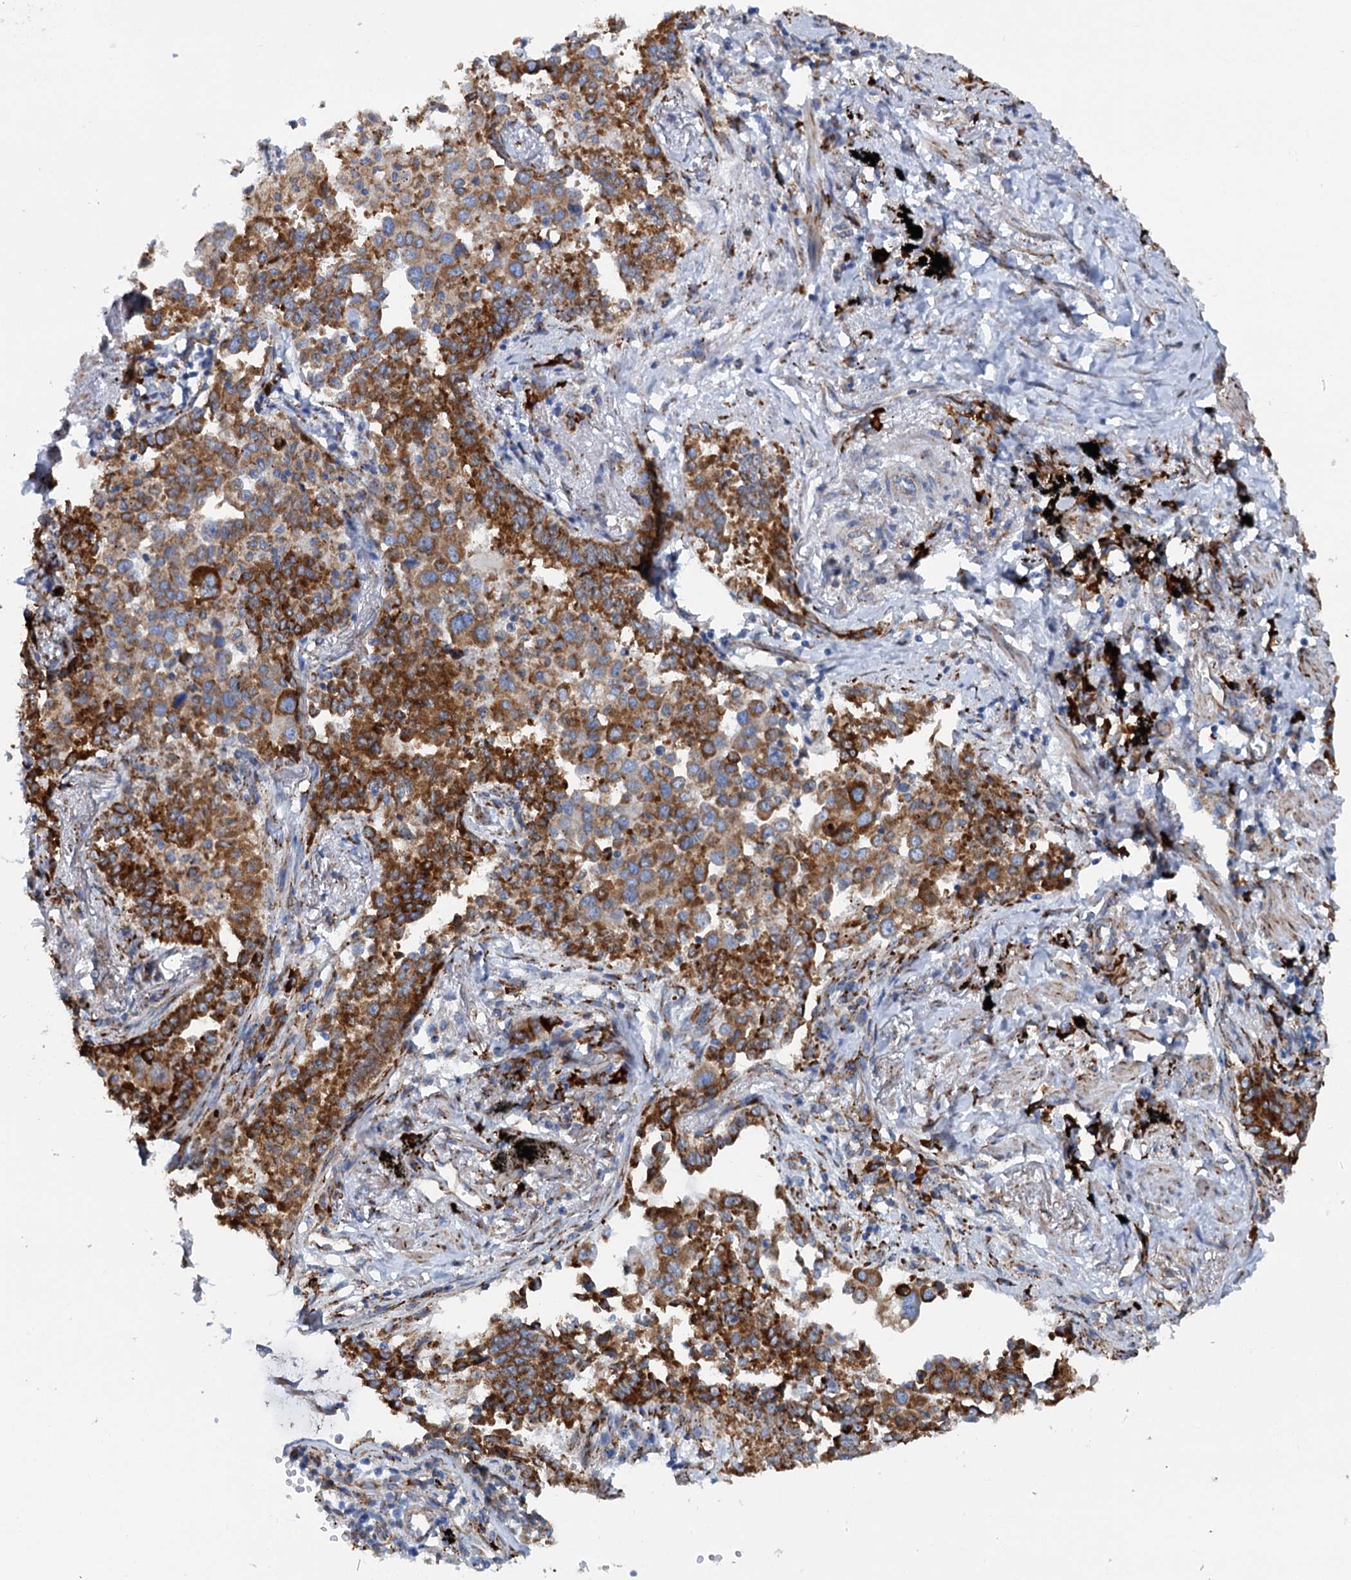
{"staining": {"intensity": "strong", "quantity": ">75%", "location": "cytoplasmic/membranous"}, "tissue": "lung cancer", "cell_type": "Tumor cells", "image_type": "cancer", "snomed": [{"axis": "morphology", "description": "Adenocarcinoma, NOS"}, {"axis": "topography", "description": "Lung"}], "caption": "Immunohistochemistry (IHC) of human adenocarcinoma (lung) shows high levels of strong cytoplasmic/membranous positivity in approximately >75% of tumor cells. The staining was performed using DAB, with brown indicating positive protein expression. Nuclei are stained blue with hematoxylin.", "gene": "SHE", "patient": {"sex": "male", "age": 67}}